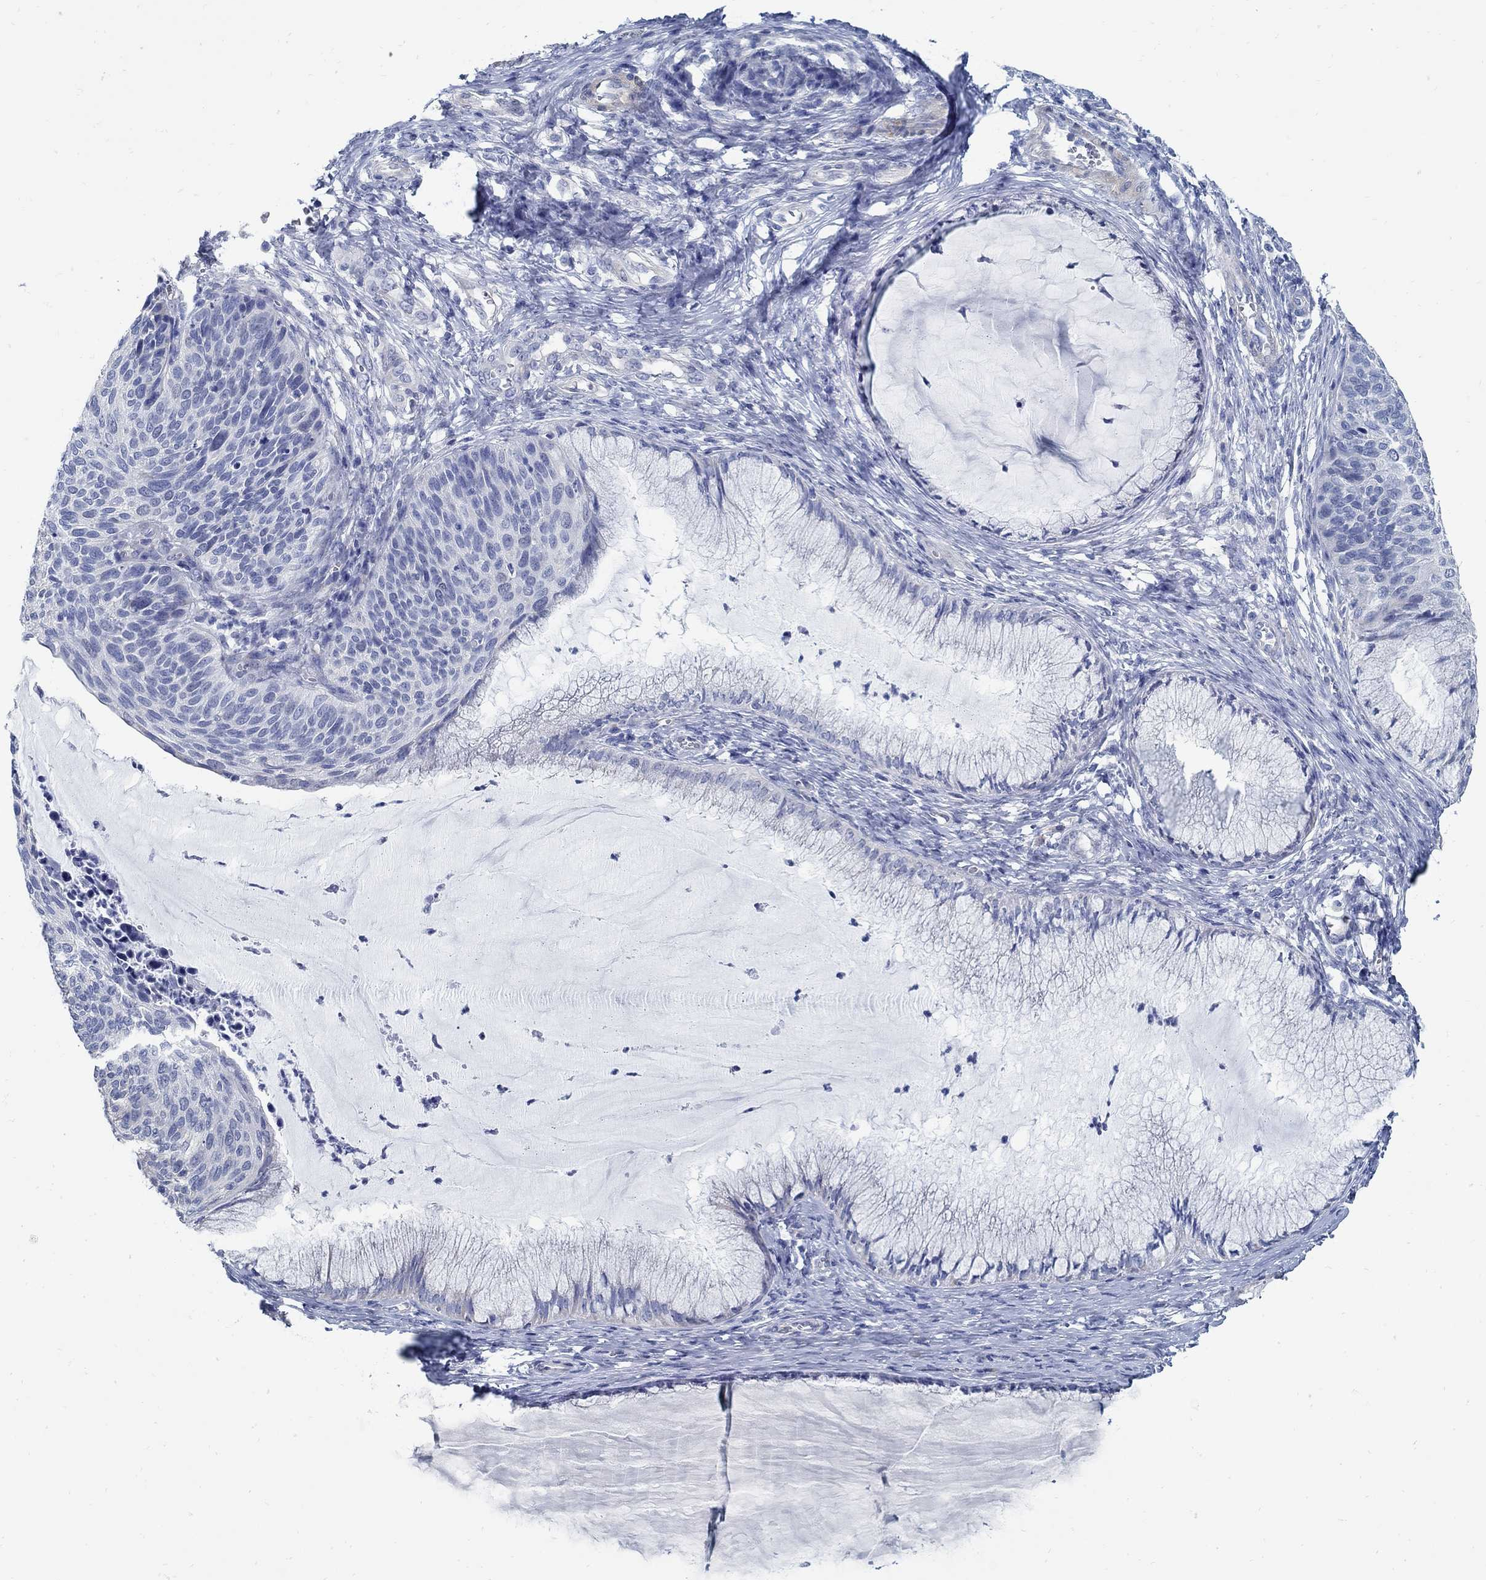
{"staining": {"intensity": "negative", "quantity": "none", "location": "none"}, "tissue": "cervical cancer", "cell_type": "Tumor cells", "image_type": "cancer", "snomed": [{"axis": "morphology", "description": "Squamous cell carcinoma, NOS"}, {"axis": "topography", "description": "Cervix"}], "caption": "This is an immunohistochemistry micrograph of cervical cancer. There is no expression in tumor cells.", "gene": "C15orf39", "patient": {"sex": "female", "age": 36}}